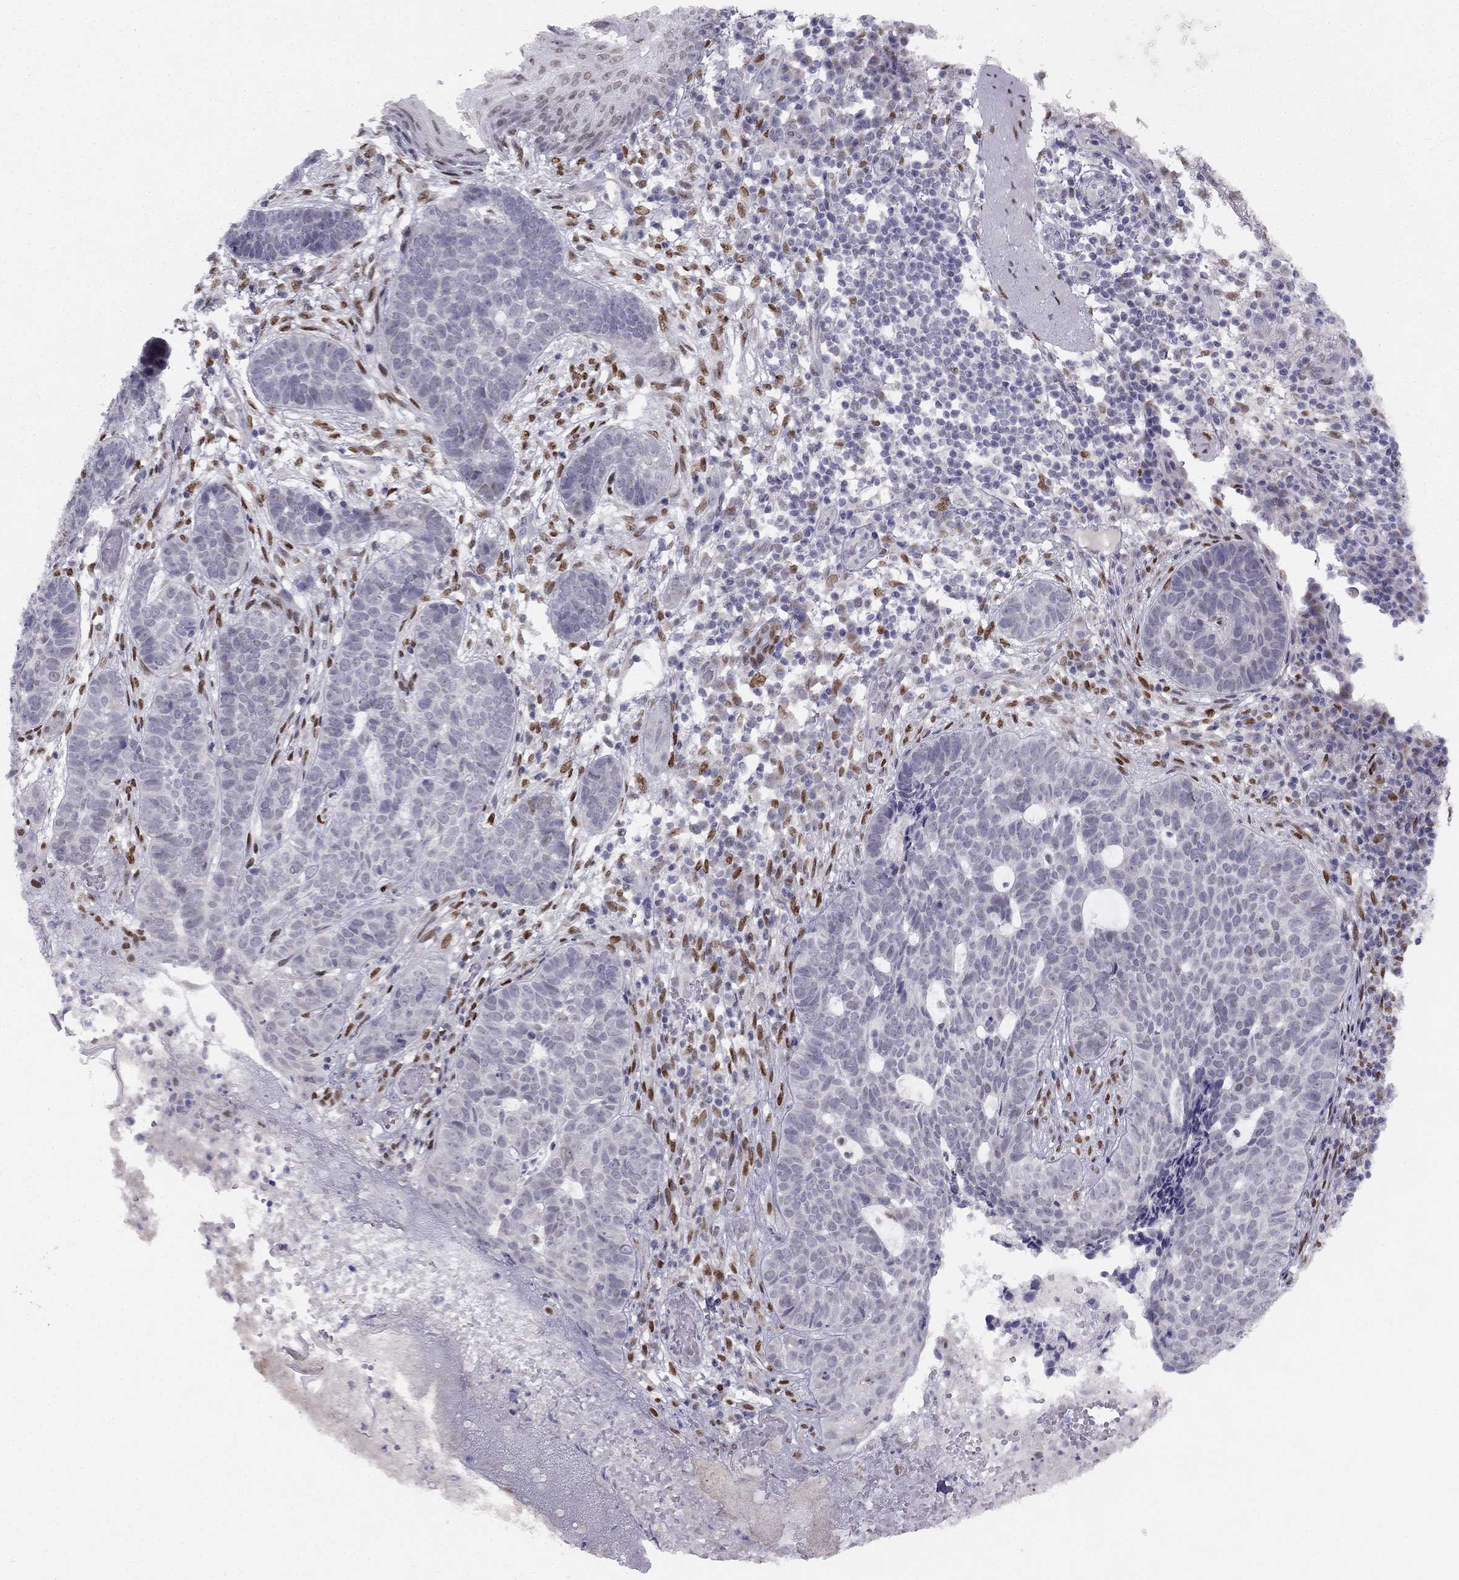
{"staining": {"intensity": "negative", "quantity": "none", "location": "none"}, "tissue": "skin cancer", "cell_type": "Tumor cells", "image_type": "cancer", "snomed": [{"axis": "morphology", "description": "Basal cell carcinoma"}, {"axis": "topography", "description": "Skin"}], "caption": "Immunohistochemistry image of neoplastic tissue: skin basal cell carcinoma stained with DAB exhibits no significant protein staining in tumor cells.", "gene": "TRPS1", "patient": {"sex": "female", "age": 69}}